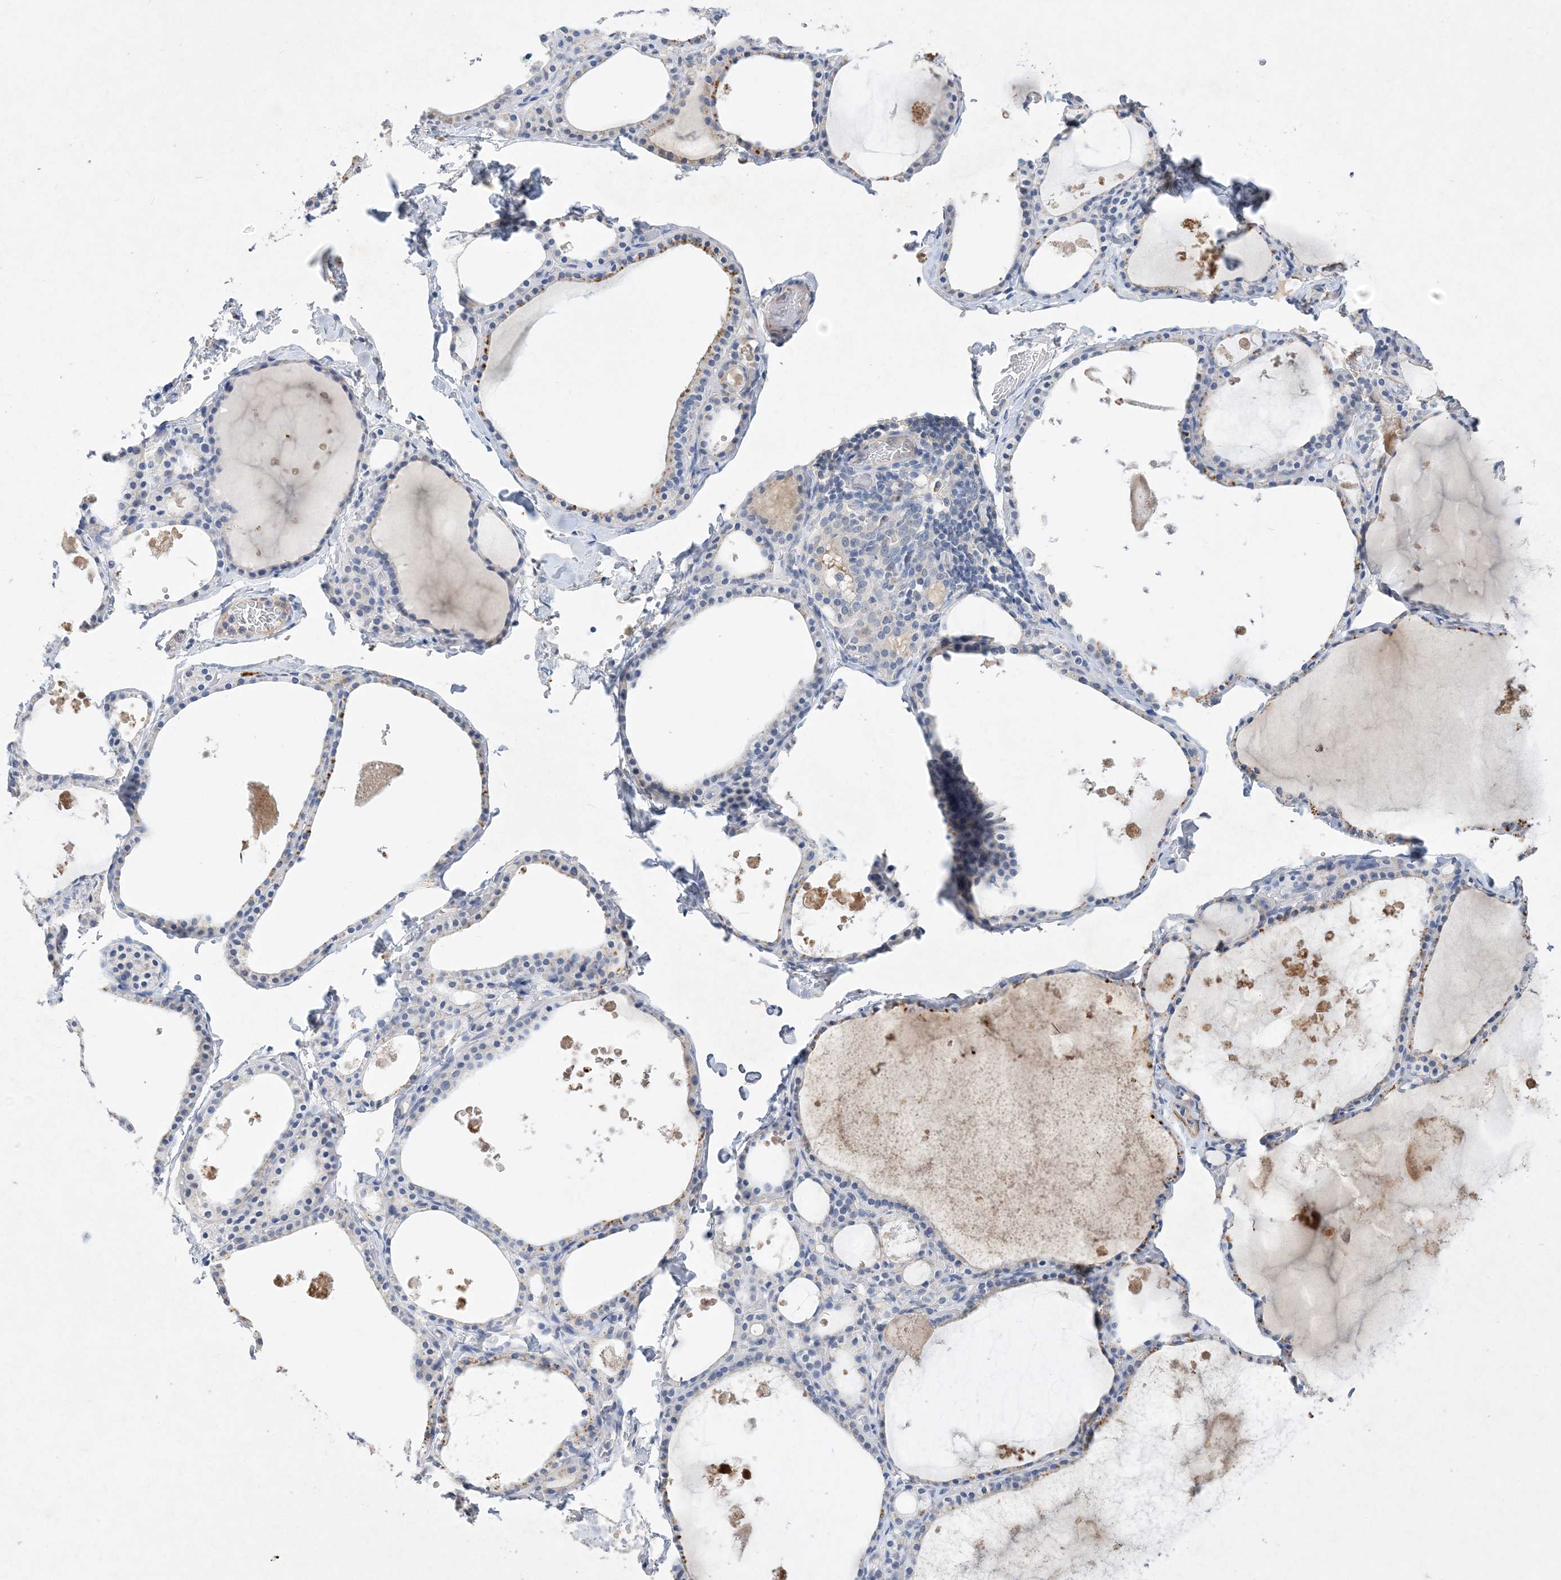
{"staining": {"intensity": "moderate", "quantity": "<25%", "location": "cytoplasmic/membranous"}, "tissue": "thyroid gland", "cell_type": "Glandular cells", "image_type": "normal", "snomed": [{"axis": "morphology", "description": "Normal tissue, NOS"}, {"axis": "topography", "description": "Thyroid gland"}], "caption": "IHC staining of benign thyroid gland, which exhibits low levels of moderate cytoplasmic/membranous staining in approximately <25% of glandular cells indicating moderate cytoplasmic/membranous protein expression. The staining was performed using DAB (brown) for protein detection and nuclei were counterstained in hematoxylin (blue).", "gene": "C11orf58", "patient": {"sex": "male", "age": 56}}